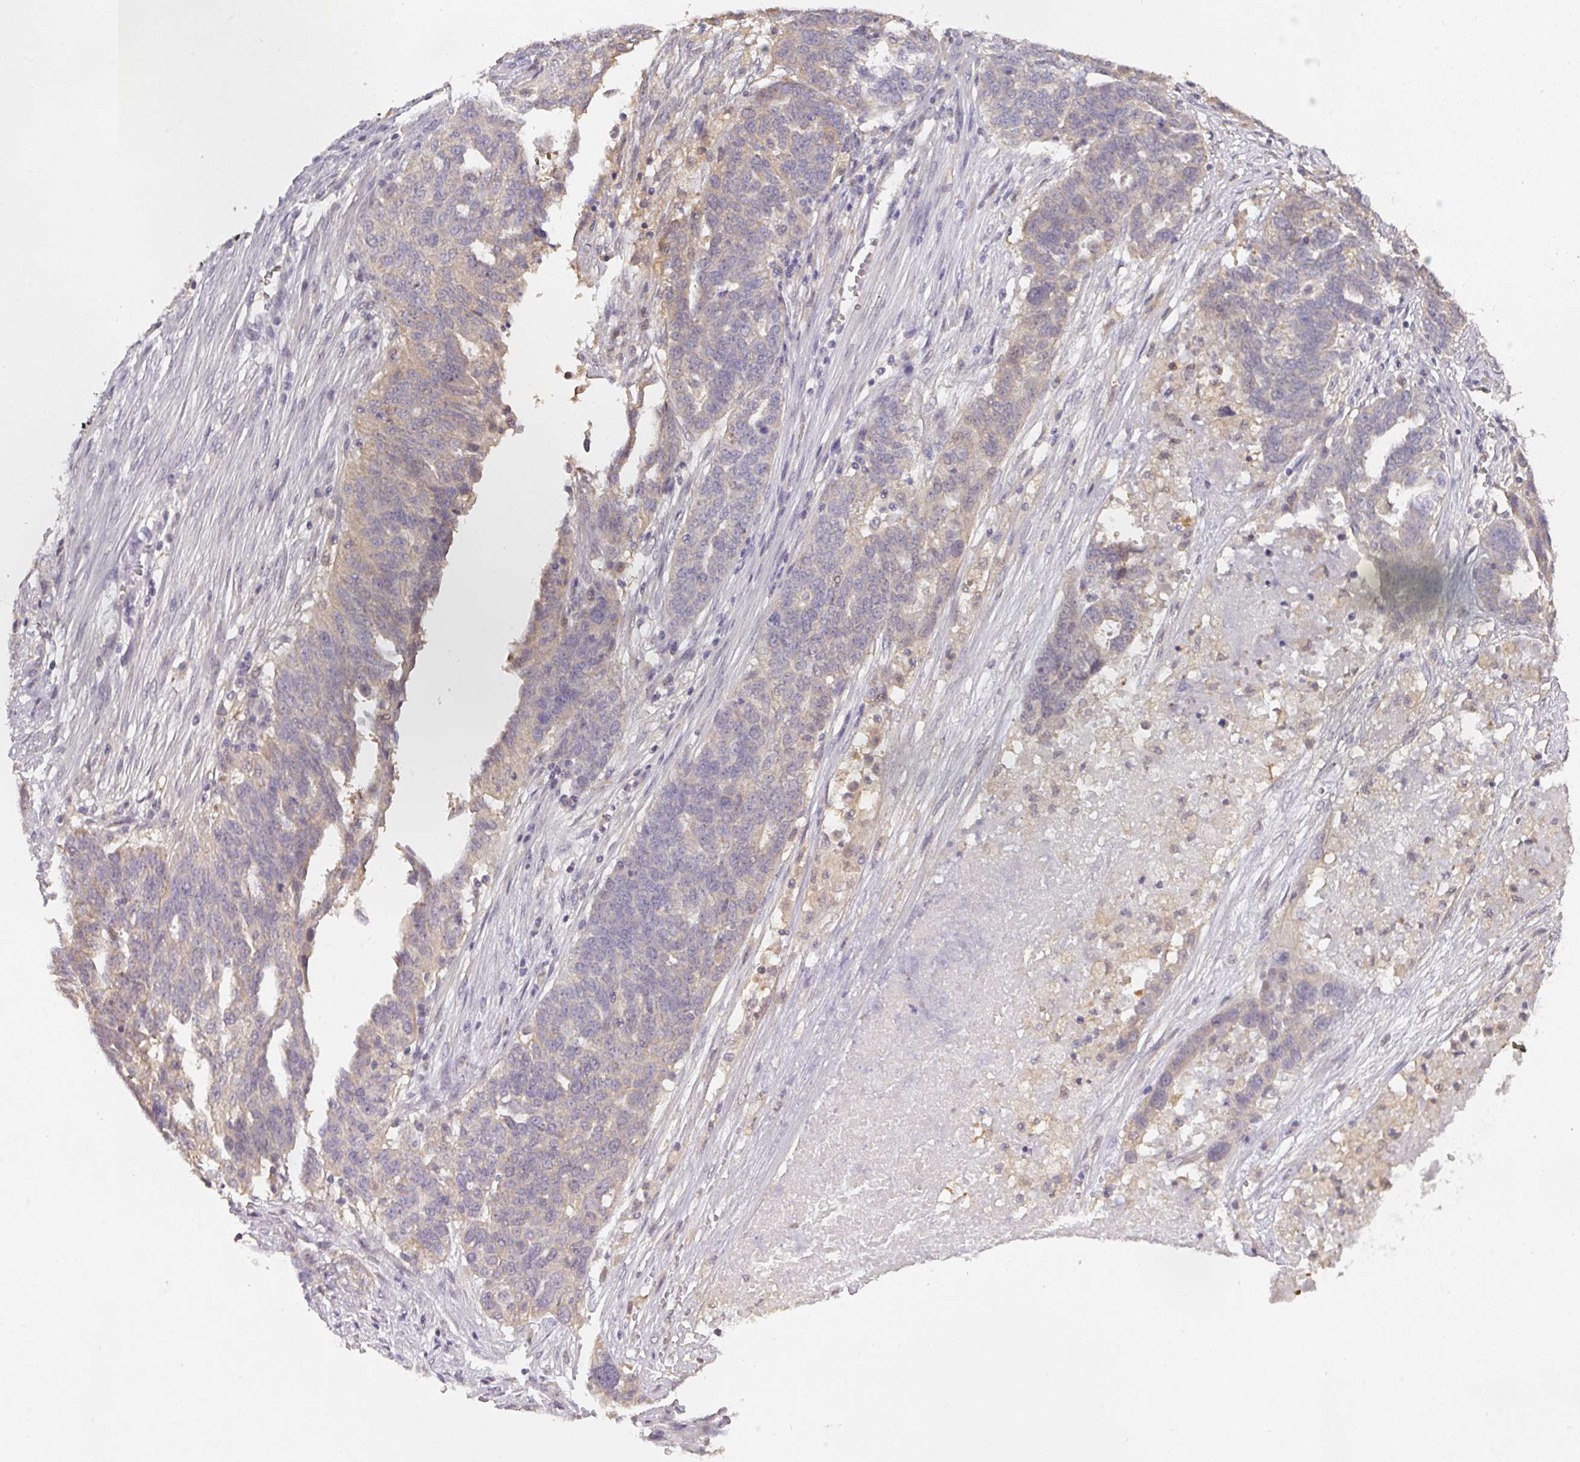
{"staining": {"intensity": "weak", "quantity": "<25%", "location": "cytoplasmic/membranous"}, "tissue": "ovarian cancer", "cell_type": "Tumor cells", "image_type": "cancer", "snomed": [{"axis": "morphology", "description": "Cystadenocarcinoma, serous, NOS"}, {"axis": "topography", "description": "Ovary"}], "caption": "Photomicrograph shows no significant protein staining in tumor cells of ovarian cancer.", "gene": "FOXN4", "patient": {"sex": "female", "age": 59}}